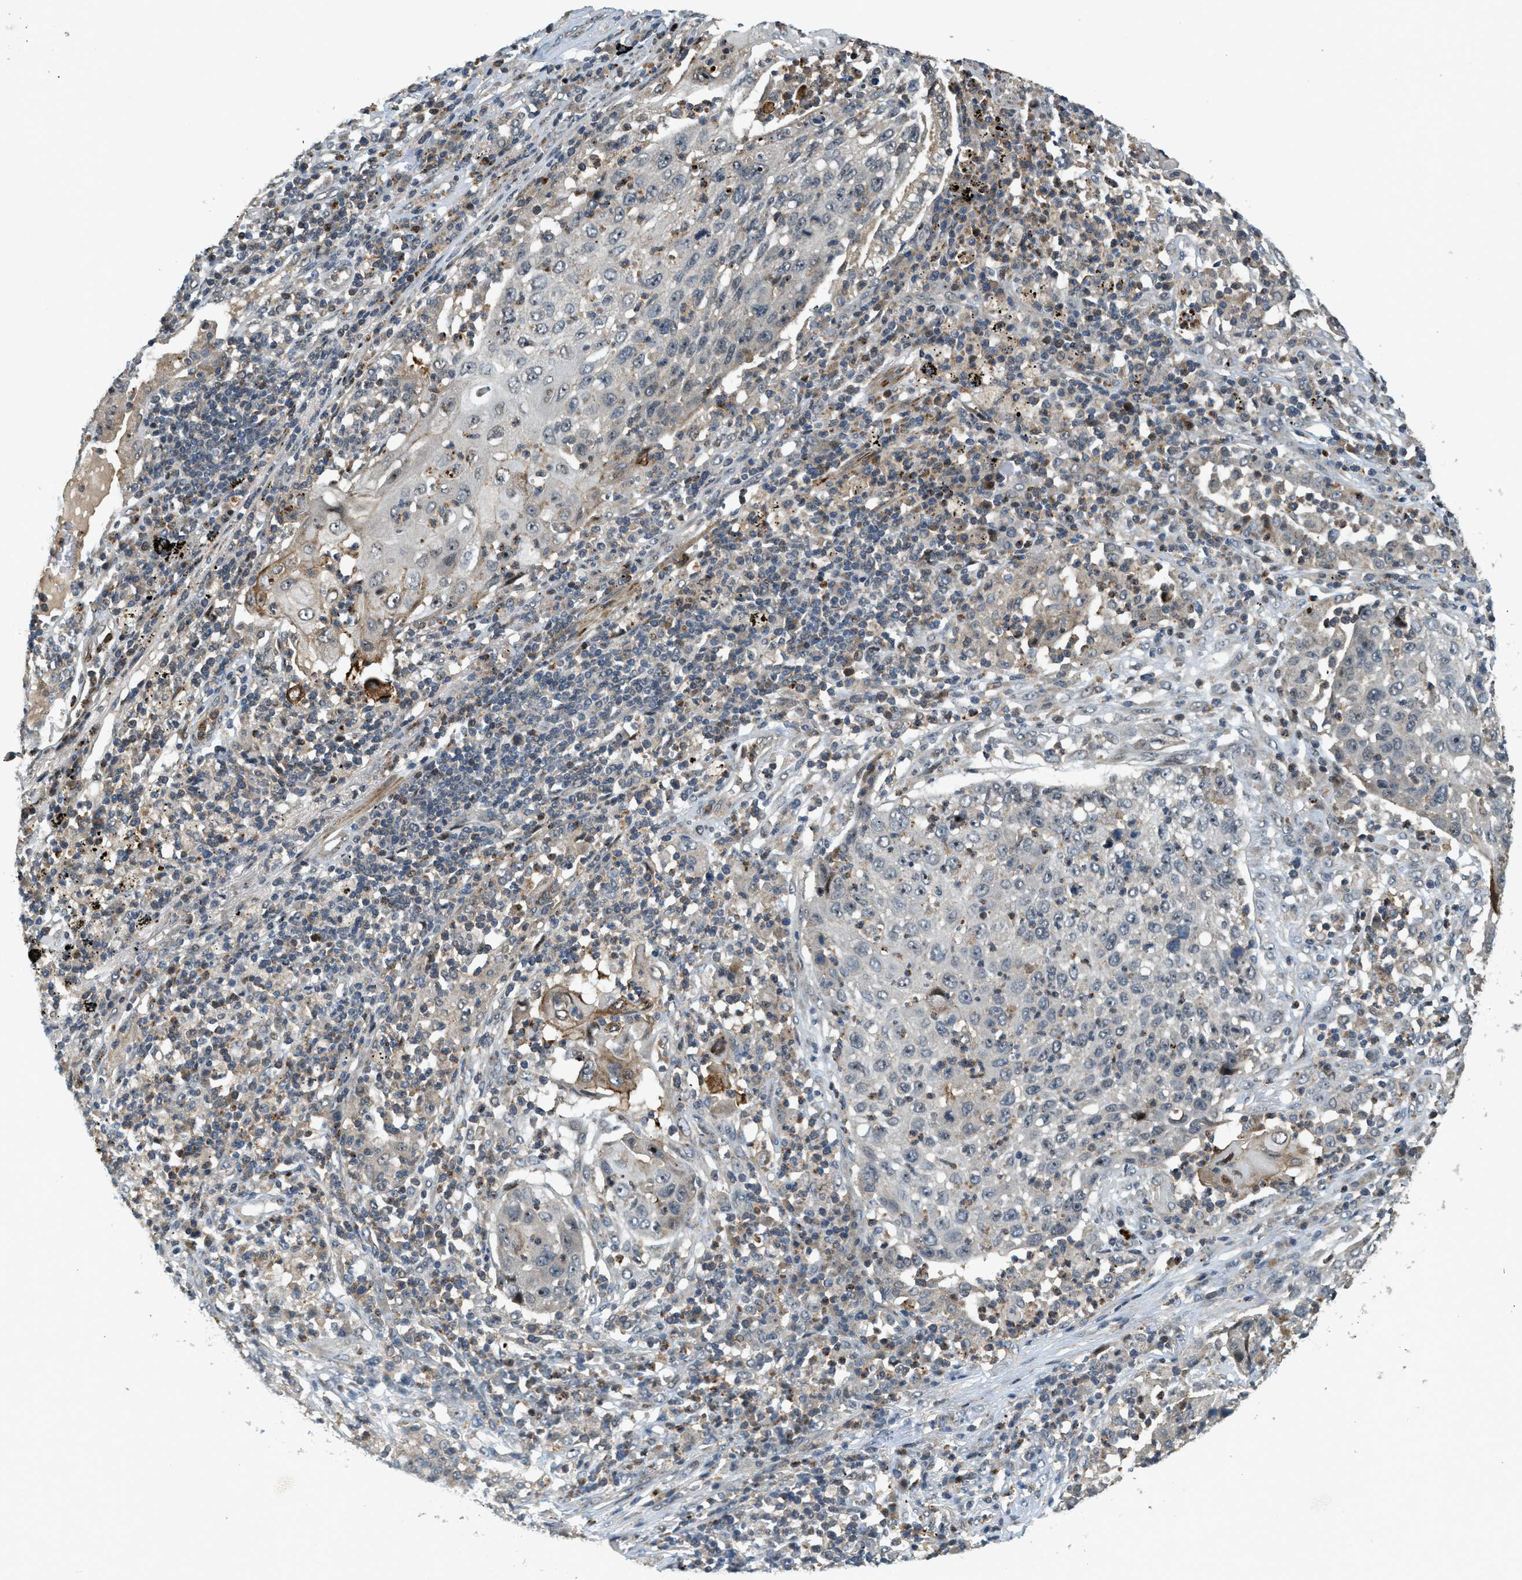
{"staining": {"intensity": "negative", "quantity": "none", "location": "none"}, "tissue": "lung cancer", "cell_type": "Tumor cells", "image_type": "cancer", "snomed": [{"axis": "morphology", "description": "Squamous cell carcinoma, NOS"}, {"axis": "topography", "description": "Lung"}], "caption": "A high-resolution photomicrograph shows IHC staining of lung cancer, which displays no significant staining in tumor cells. (Brightfield microscopy of DAB (3,3'-diaminobenzidine) immunohistochemistry (IHC) at high magnification).", "gene": "TRAPPC14", "patient": {"sex": "female", "age": 63}}